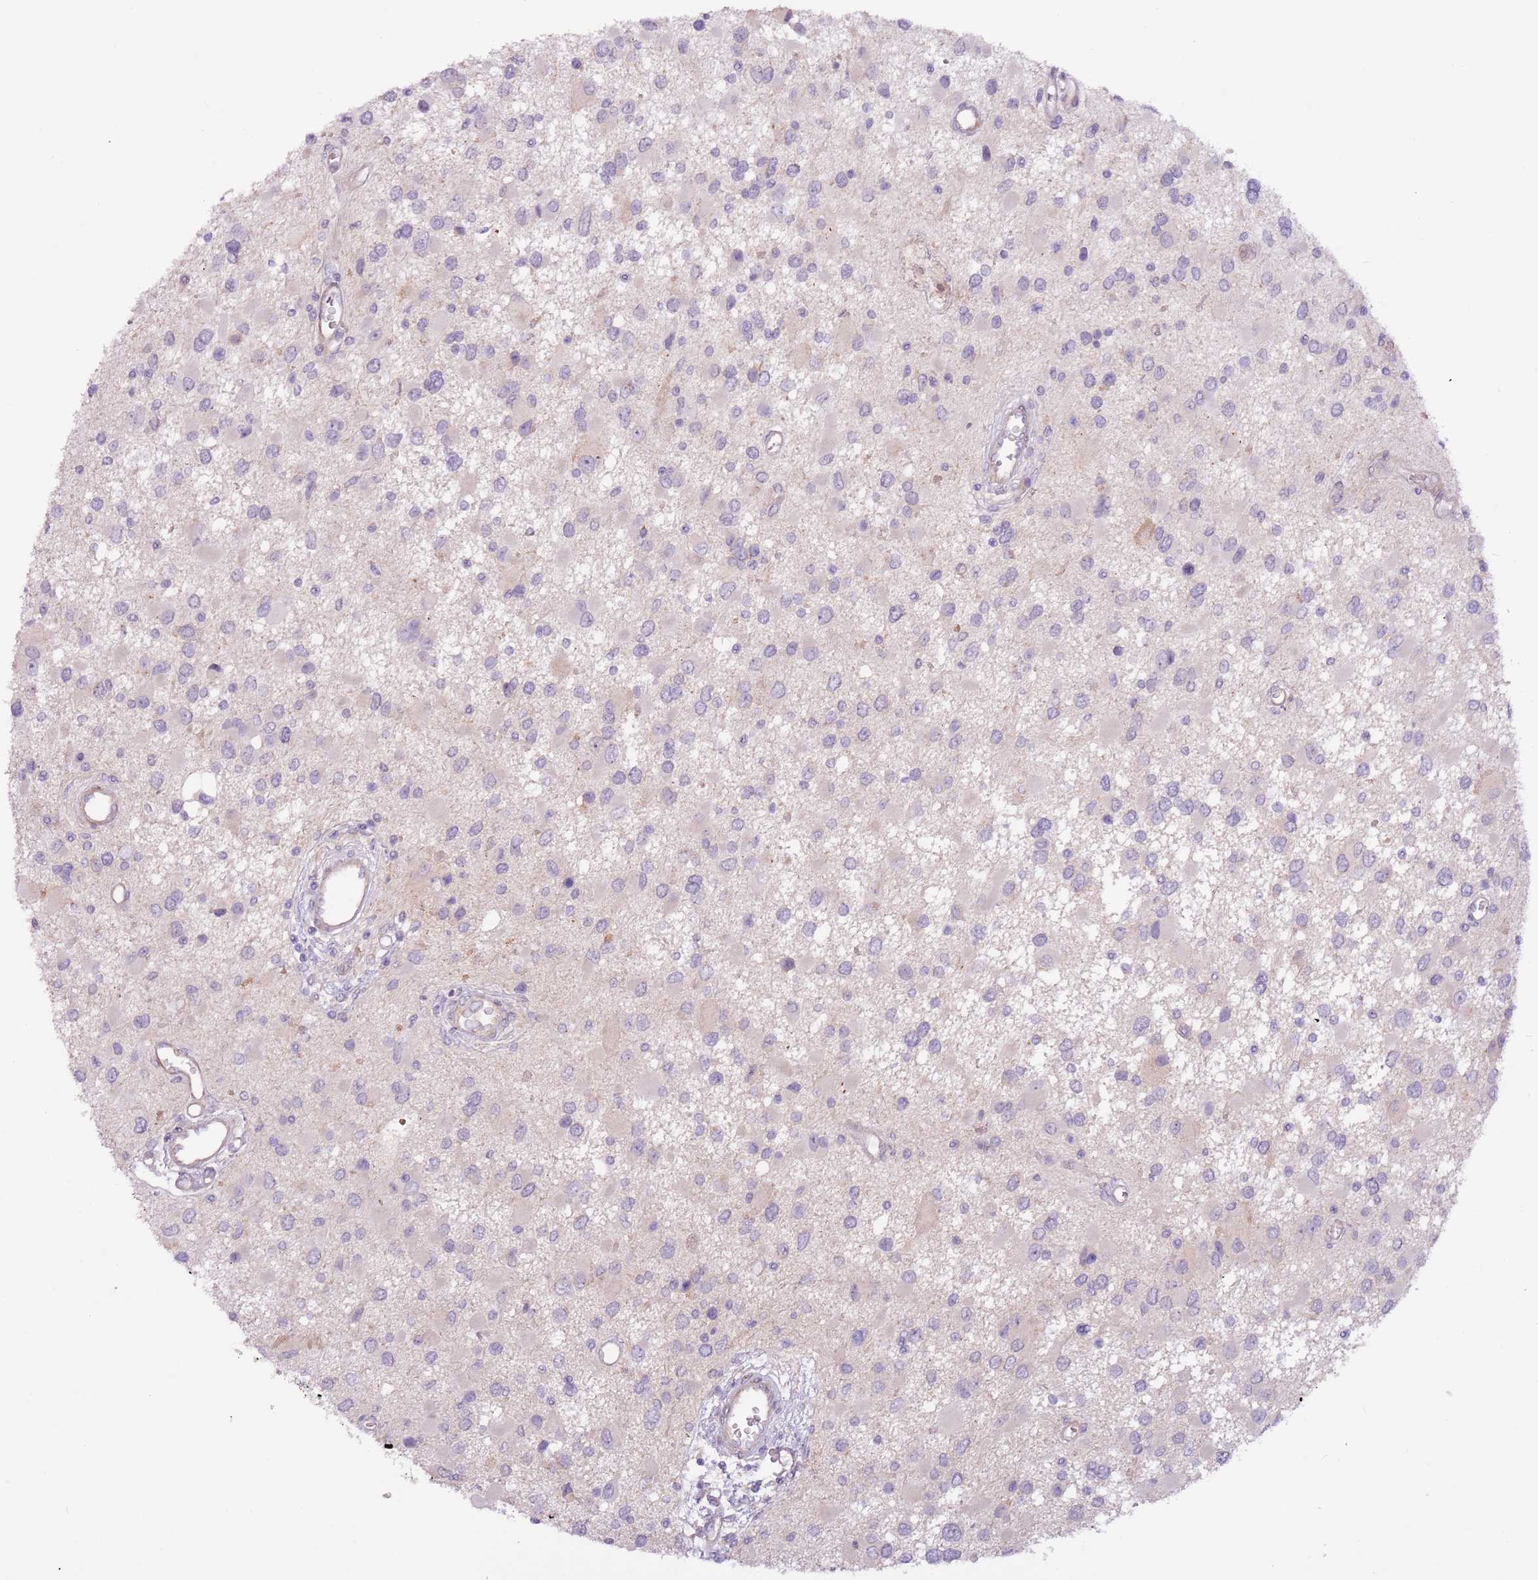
{"staining": {"intensity": "negative", "quantity": "none", "location": "none"}, "tissue": "glioma", "cell_type": "Tumor cells", "image_type": "cancer", "snomed": [{"axis": "morphology", "description": "Glioma, malignant, High grade"}, {"axis": "topography", "description": "Brain"}], "caption": "DAB immunohistochemical staining of human malignant high-grade glioma displays no significant staining in tumor cells.", "gene": "MRO", "patient": {"sex": "male", "age": 53}}